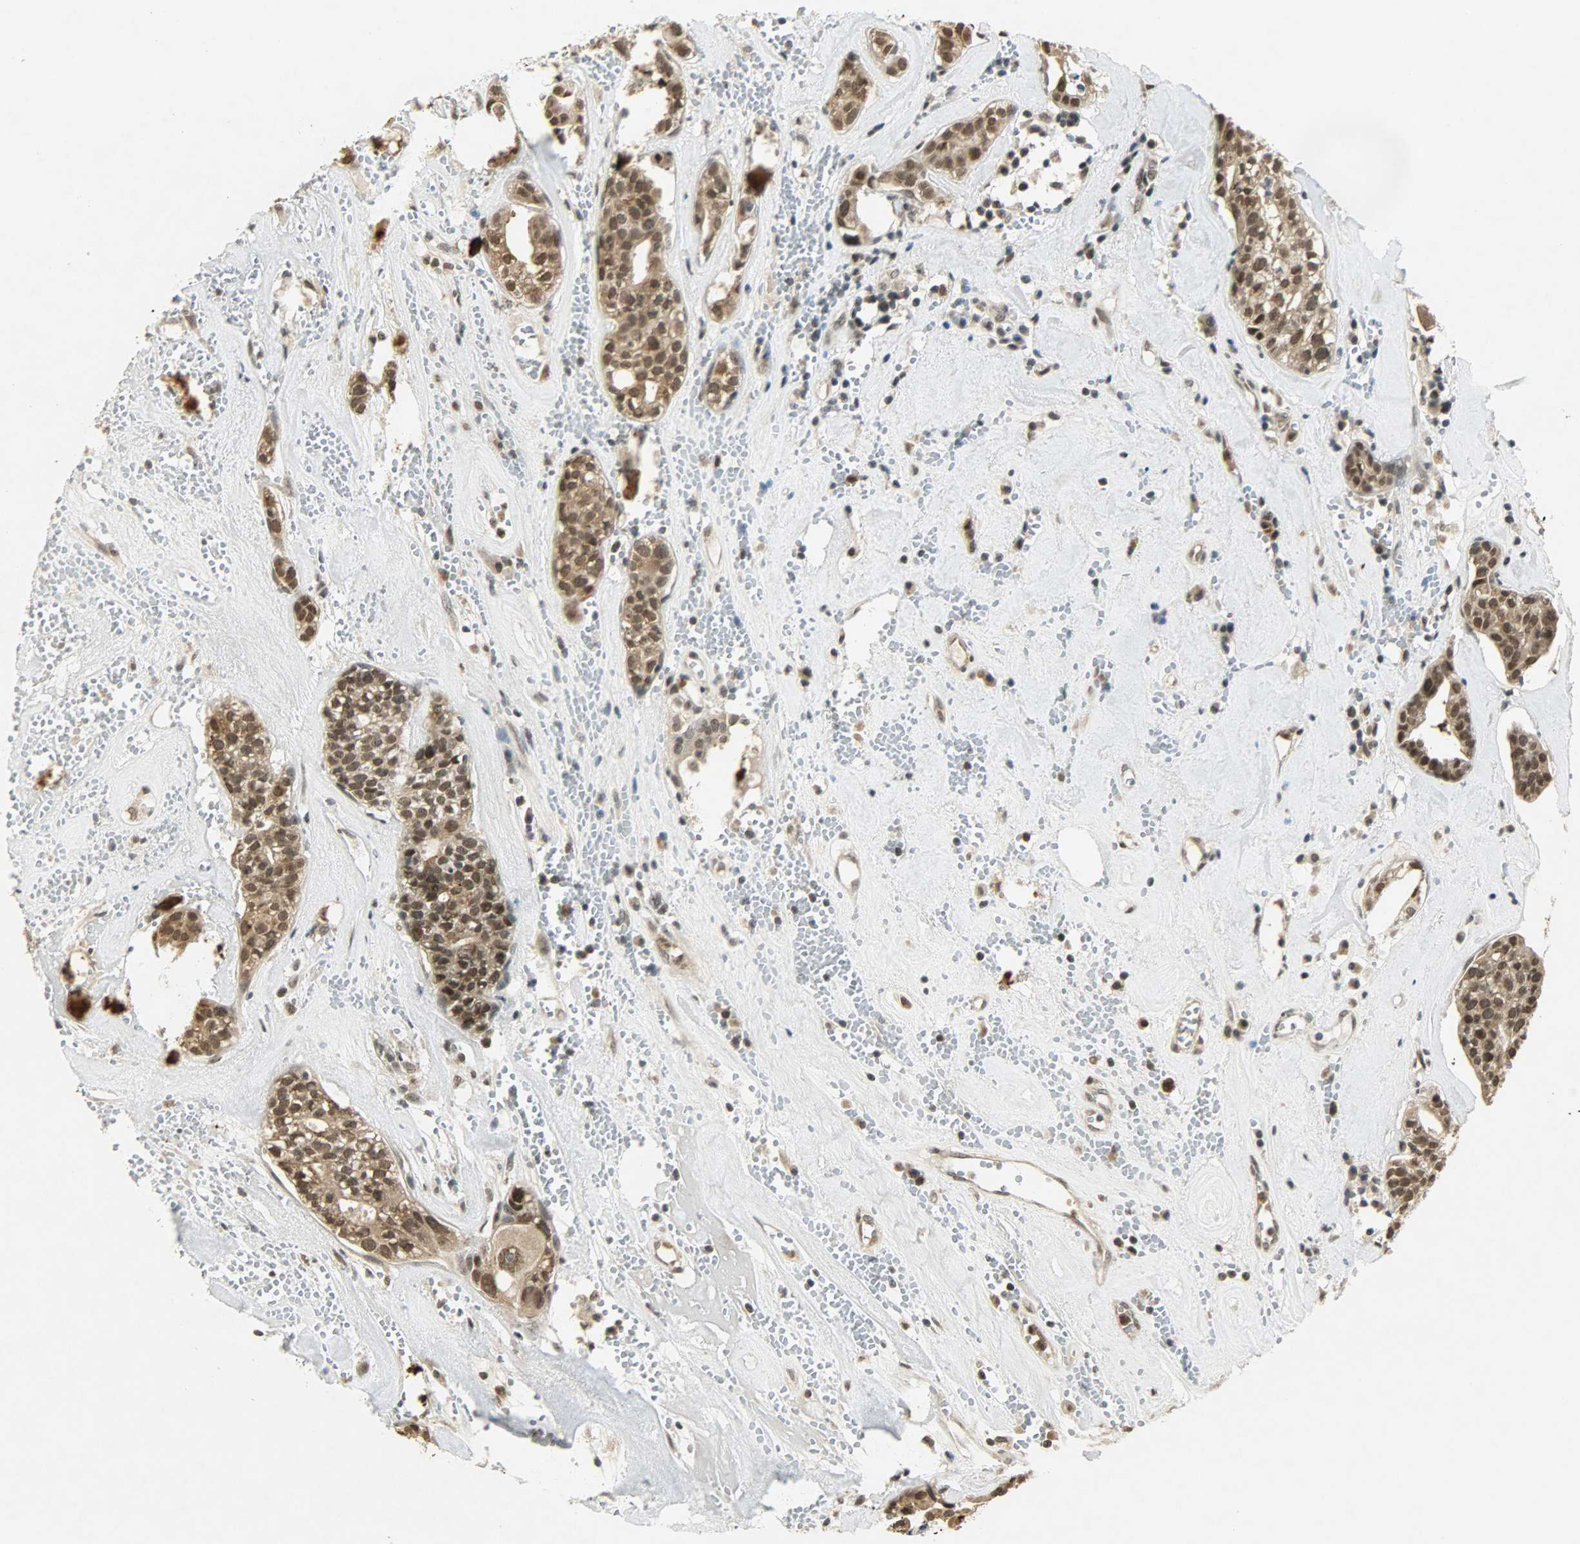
{"staining": {"intensity": "weak", "quantity": "25%-75%", "location": "nuclear"}, "tissue": "head and neck cancer", "cell_type": "Tumor cells", "image_type": "cancer", "snomed": [{"axis": "morphology", "description": "Adenocarcinoma, NOS"}, {"axis": "topography", "description": "Salivary gland"}, {"axis": "topography", "description": "Head-Neck"}], "caption": "Protein staining displays weak nuclear expression in about 25%-75% of tumor cells in head and neck cancer (adenocarcinoma).", "gene": "SMARCA5", "patient": {"sex": "female", "age": 65}}